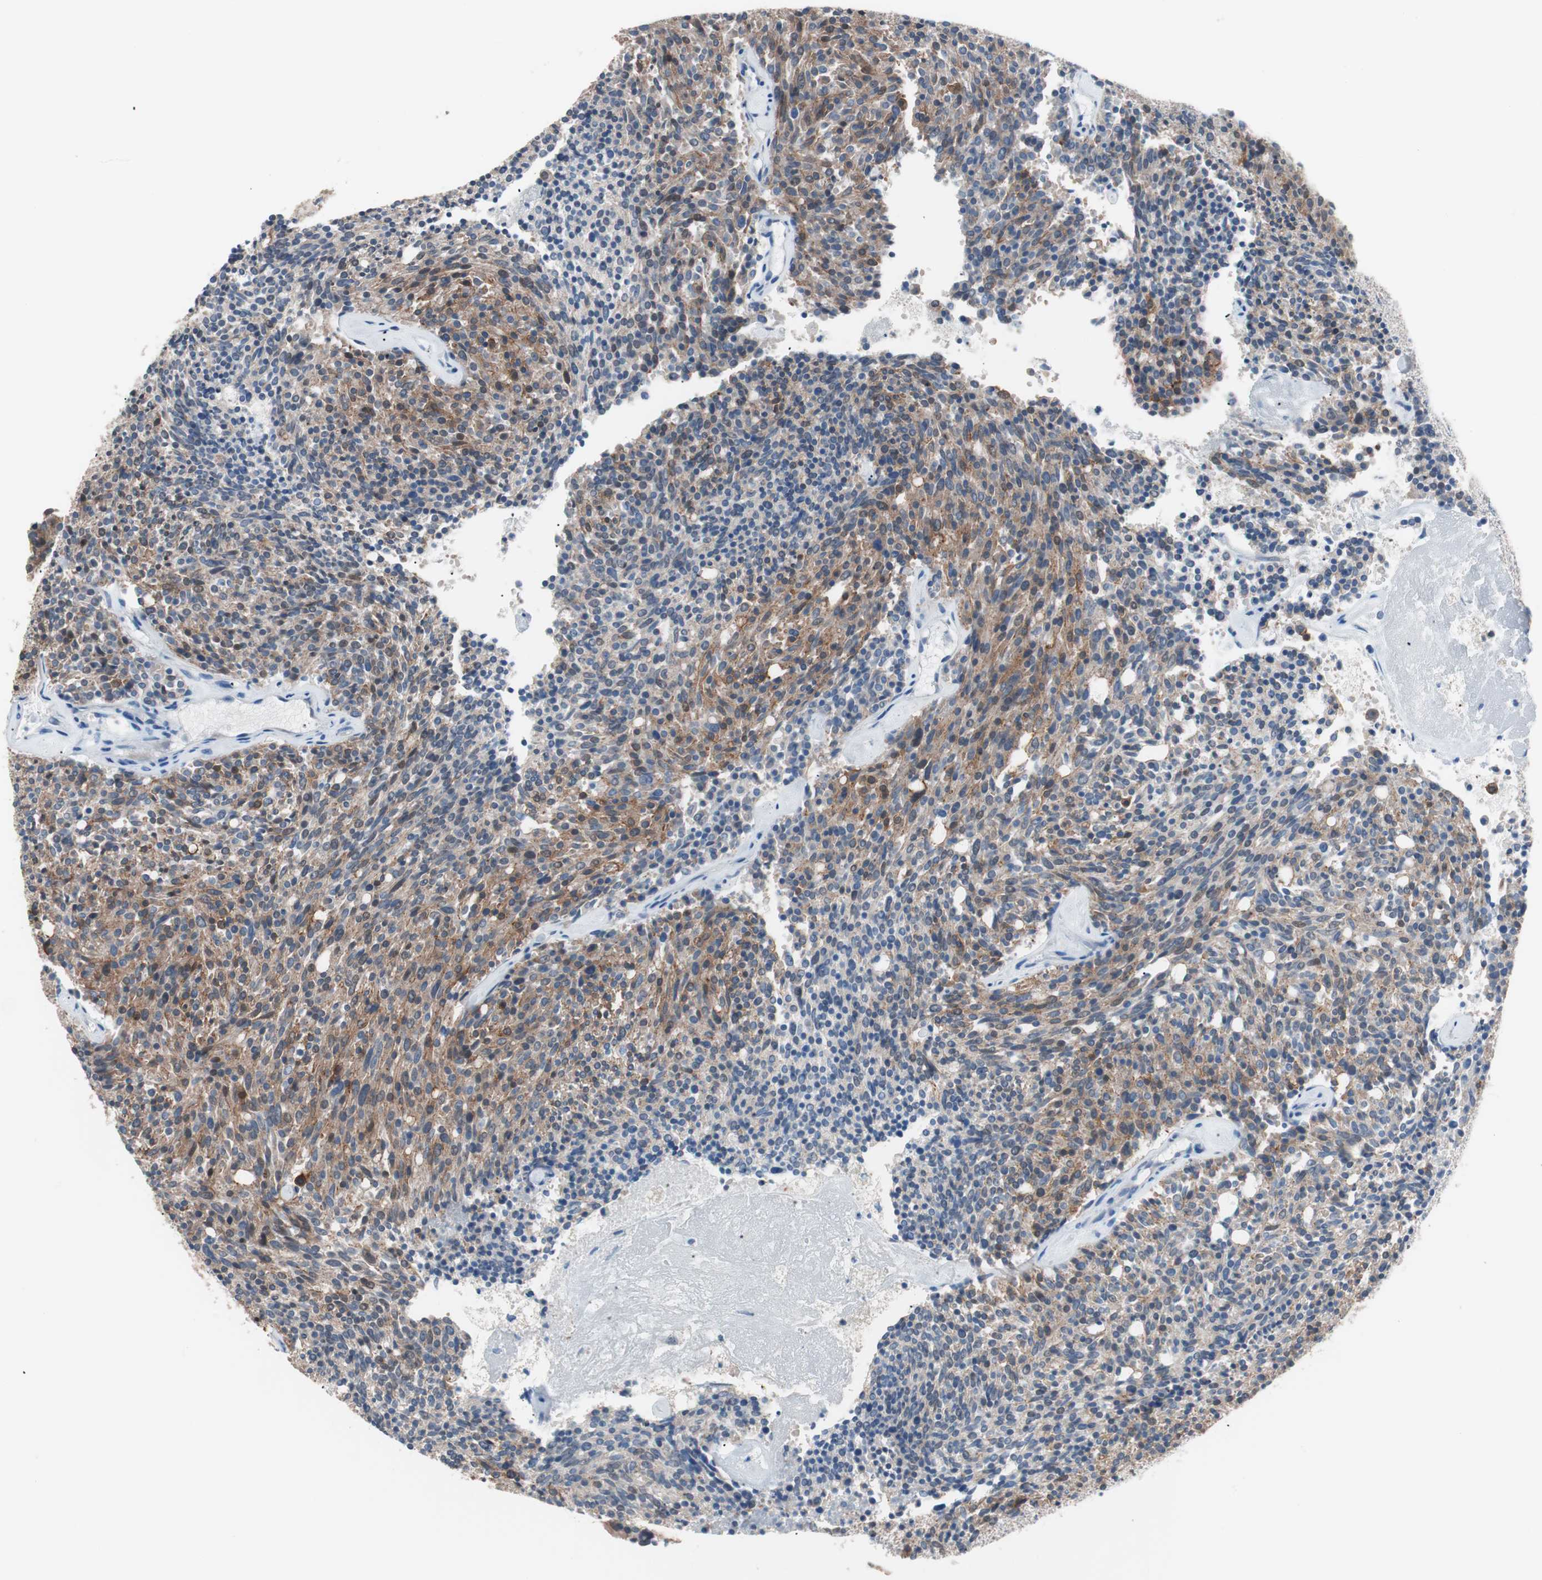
{"staining": {"intensity": "moderate", "quantity": ">75%", "location": "cytoplasmic/membranous"}, "tissue": "carcinoid", "cell_type": "Tumor cells", "image_type": "cancer", "snomed": [{"axis": "morphology", "description": "Carcinoid, malignant, NOS"}, {"axis": "topography", "description": "Pancreas"}], "caption": "The histopathology image shows immunohistochemical staining of carcinoid (malignant). There is moderate cytoplasmic/membranous staining is seen in about >75% of tumor cells.", "gene": "VIL1", "patient": {"sex": "female", "age": 54}}